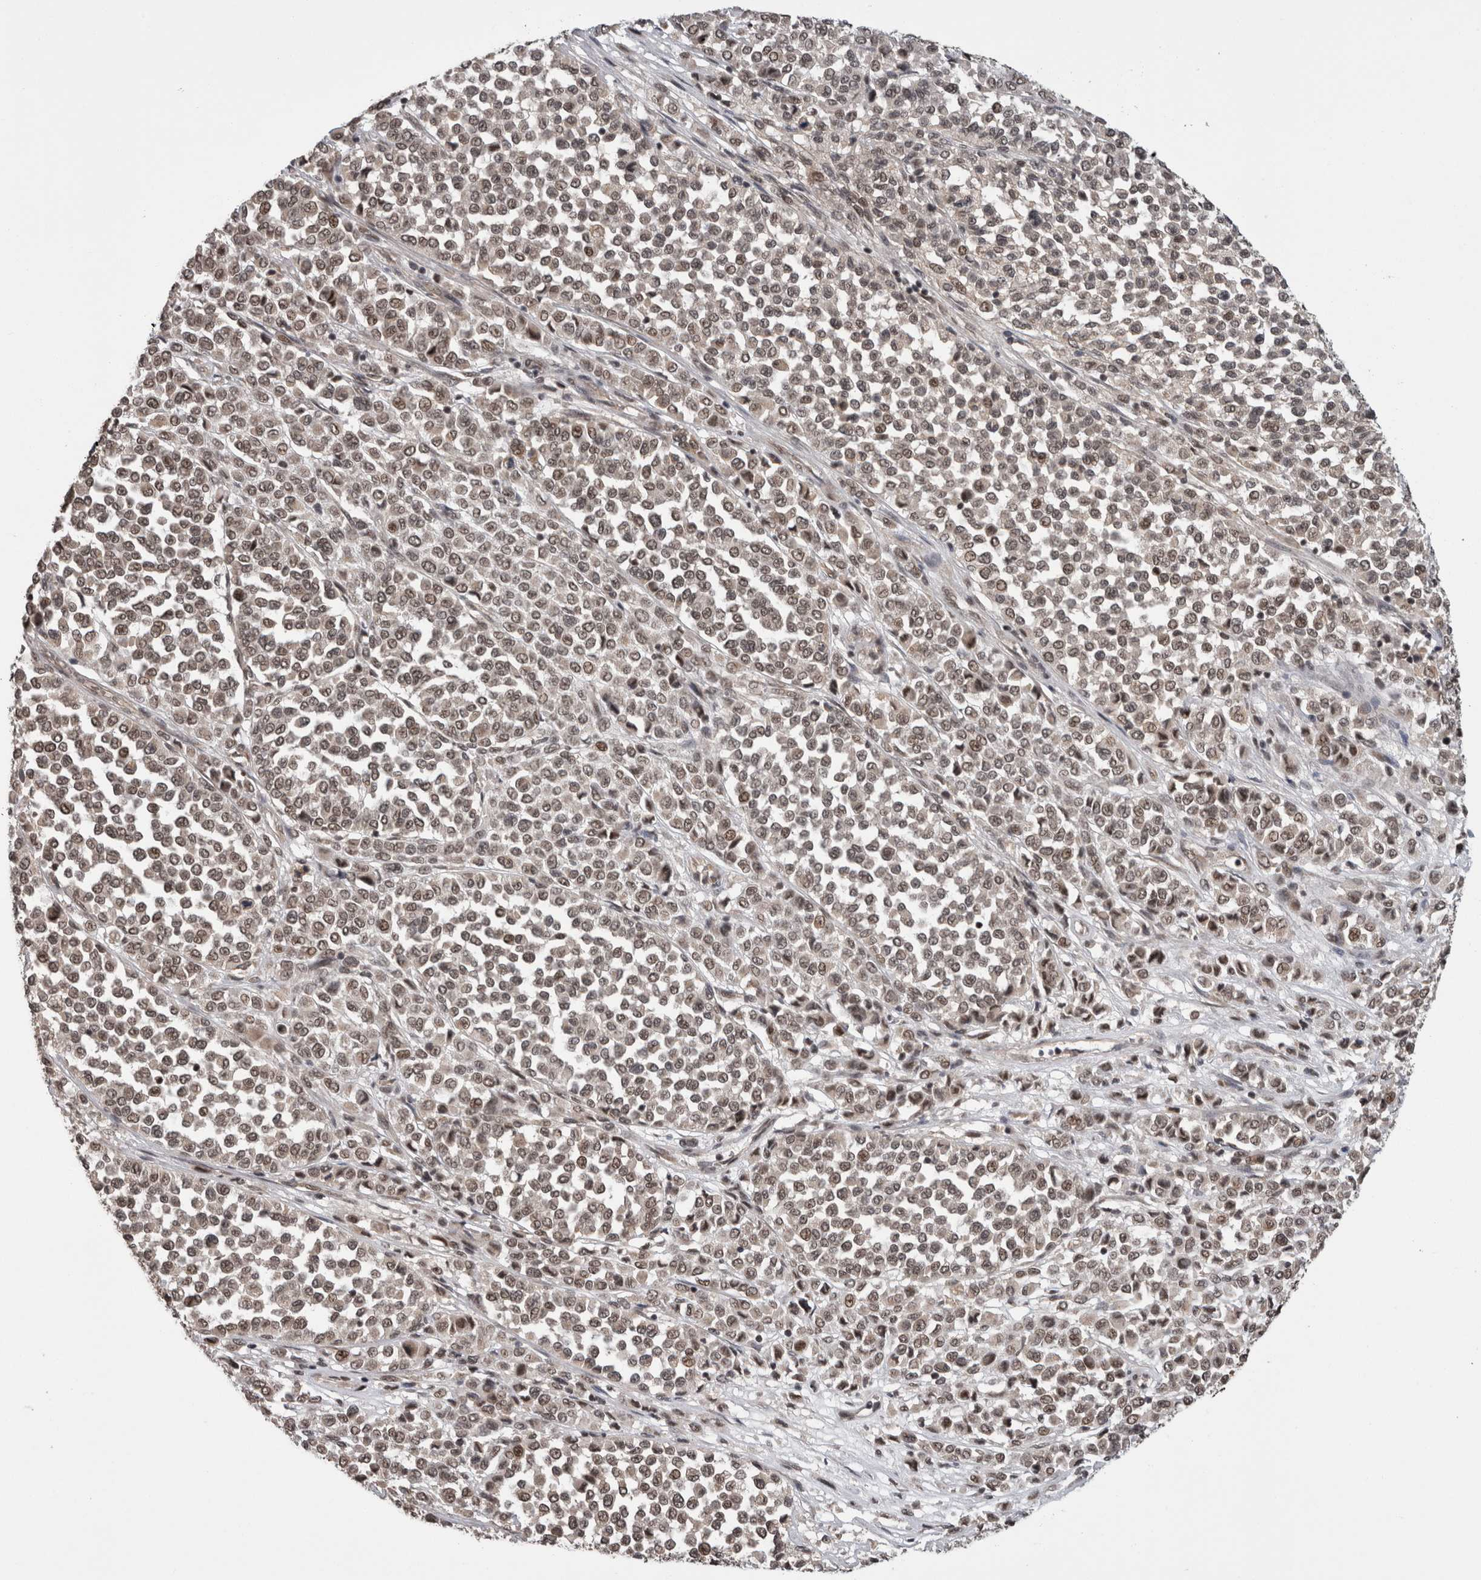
{"staining": {"intensity": "weak", "quantity": ">75%", "location": "nuclear"}, "tissue": "melanoma", "cell_type": "Tumor cells", "image_type": "cancer", "snomed": [{"axis": "morphology", "description": "Malignant melanoma, Metastatic site"}, {"axis": "topography", "description": "Pancreas"}], "caption": "Malignant melanoma (metastatic site) stained with a protein marker demonstrates weak staining in tumor cells.", "gene": "CPSF2", "patient": {"sex": "female", "age": 30}}